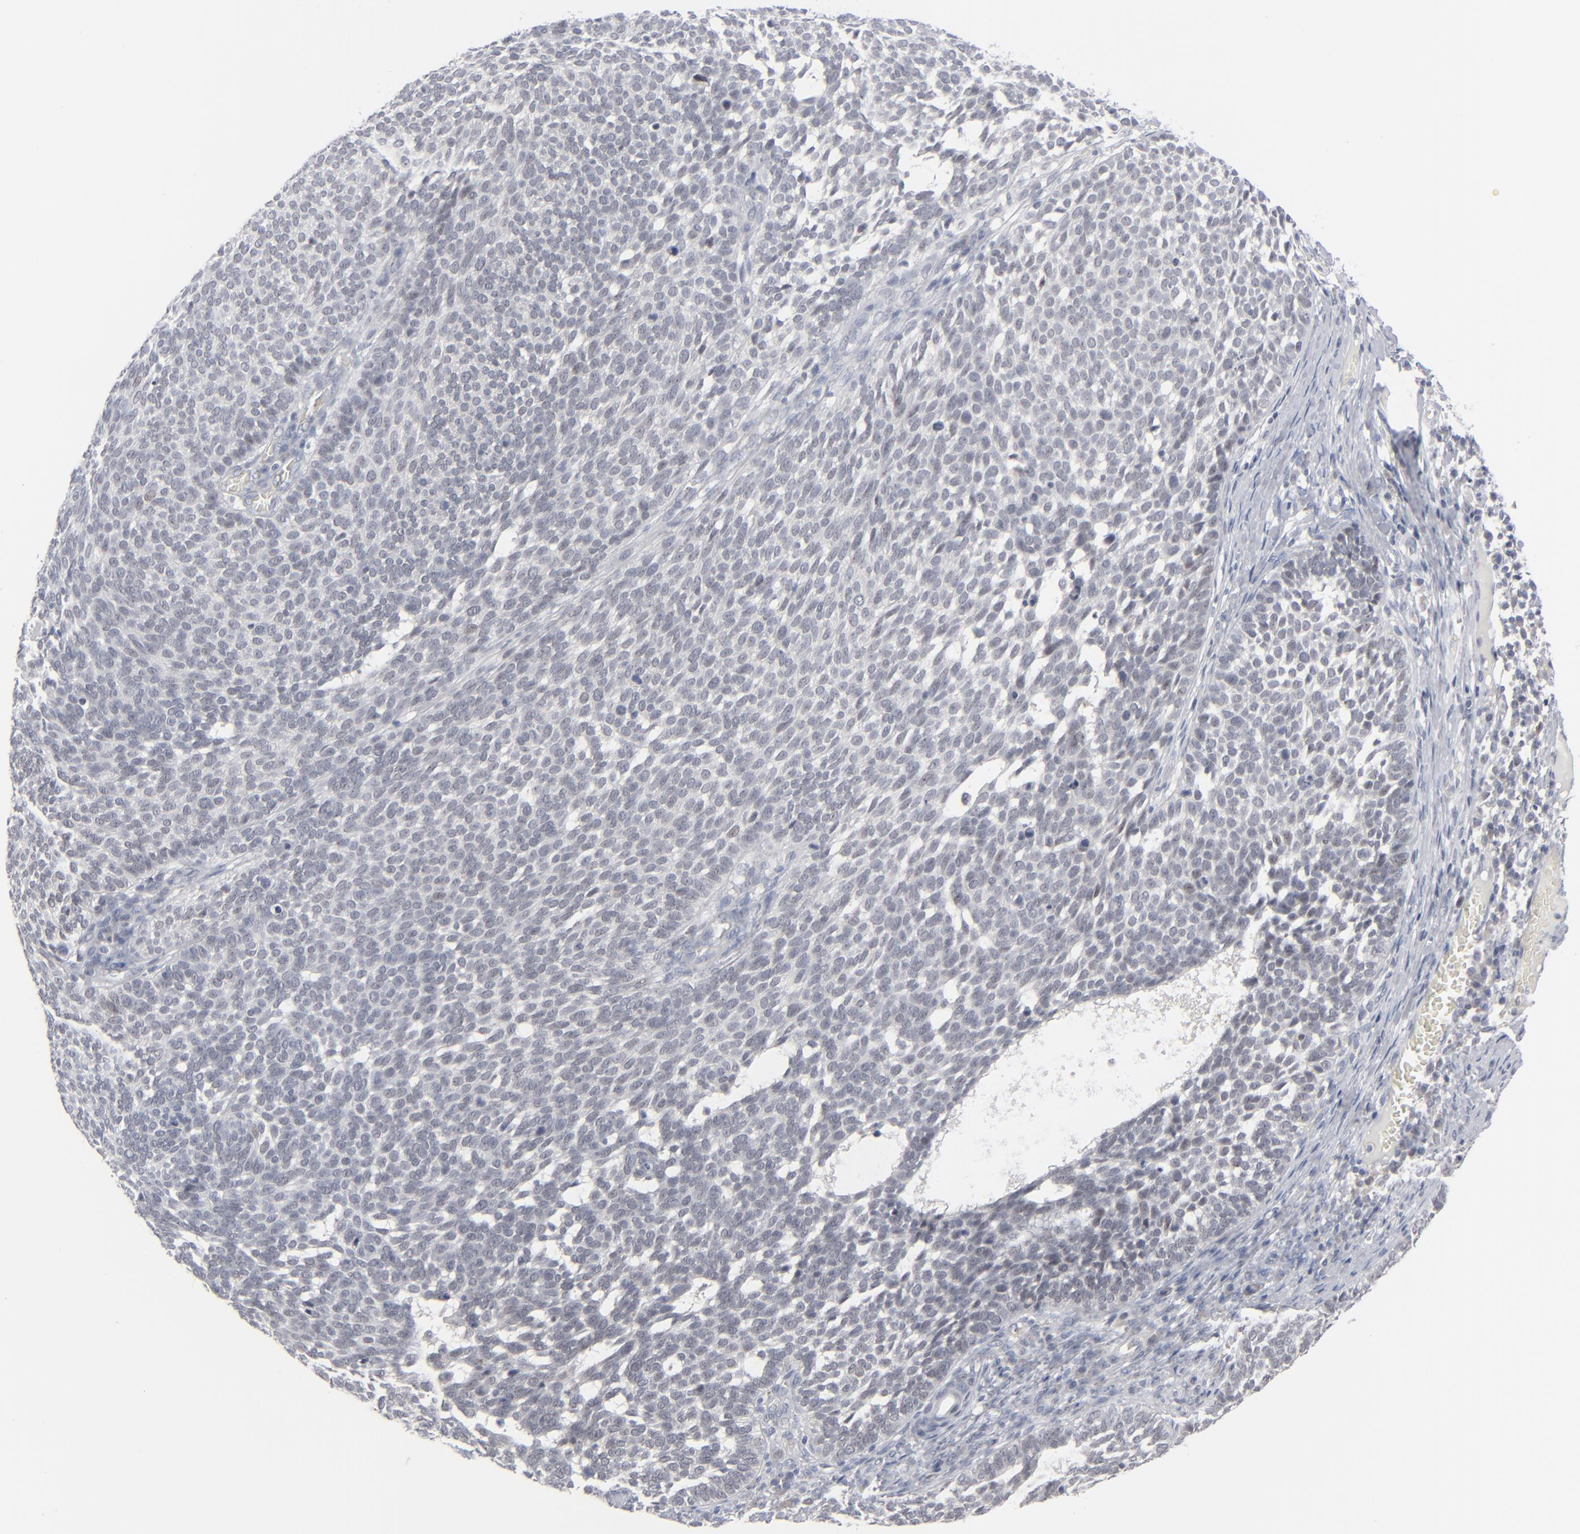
{"staining": {"intensity": "negative", "quantity": "none", "location": "none"}, "tissue": "skin cancer", "cell_type": "Tumor cells", "image_type": "cancer", "snomed": [{"axis": "morphology", "description": "Basal cell carcinoma"}, {"axis": "topography", "description": "Skin"}], "caption": "Human skin cancer (basal cell carcinoma) stained for a protein using immunohistochemistry demonstrates no positivity in tumor cells.", "gene": "POF1B", "patient": {"sex": "male", "age": 63}}